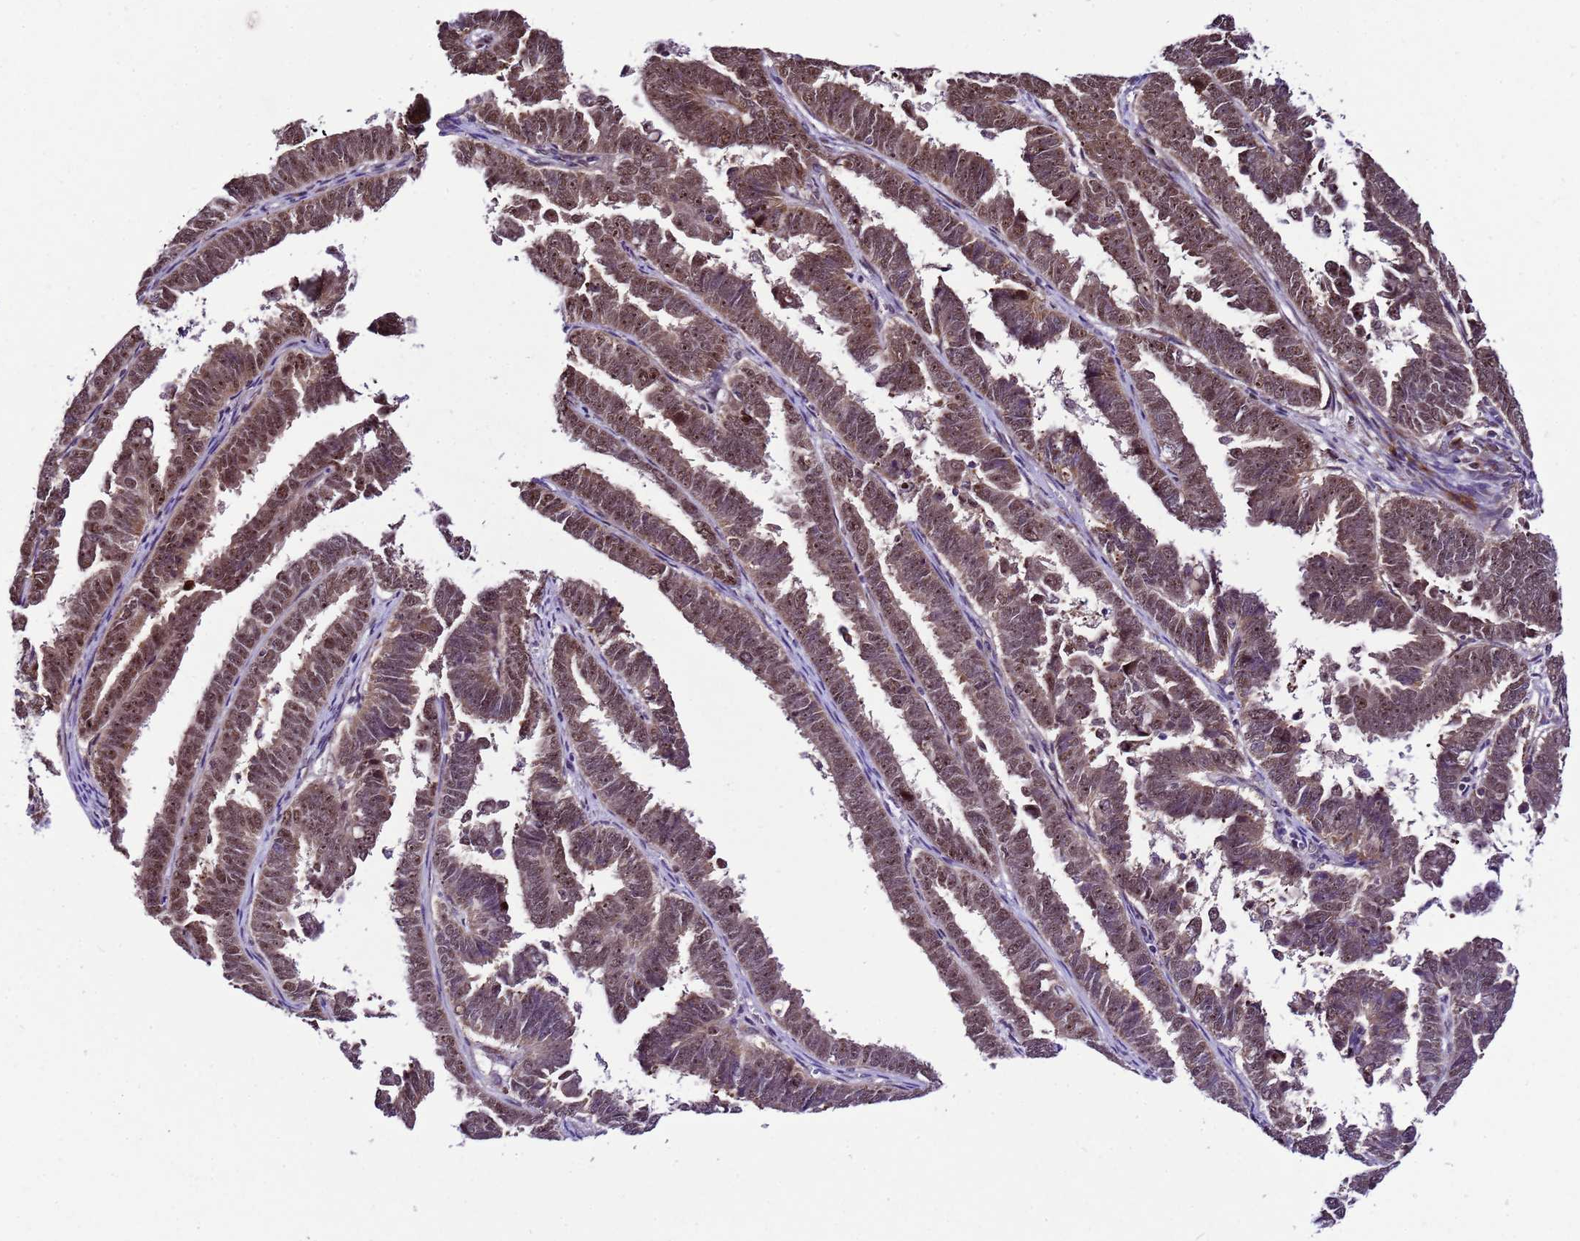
{"staining": {"intensity": "moderate", "quantity": ">75%", "location": "nuclear"}, "tissue": "endometrial cancer", "cell_type": "Tumor cells", "image_type": "cancer", "snomed": [{"axis": "morphology", "description": "Adenocarcinoma, NOS"}, {"axis": "topography", "description": "Endometrium"}], "caption": "Endometrial cancer stained for a protein demonstrates moderate nuclear positivity in tumor cells.", "gene": "SLX4IP", "patient": {"sex": "female", "age": 75}}